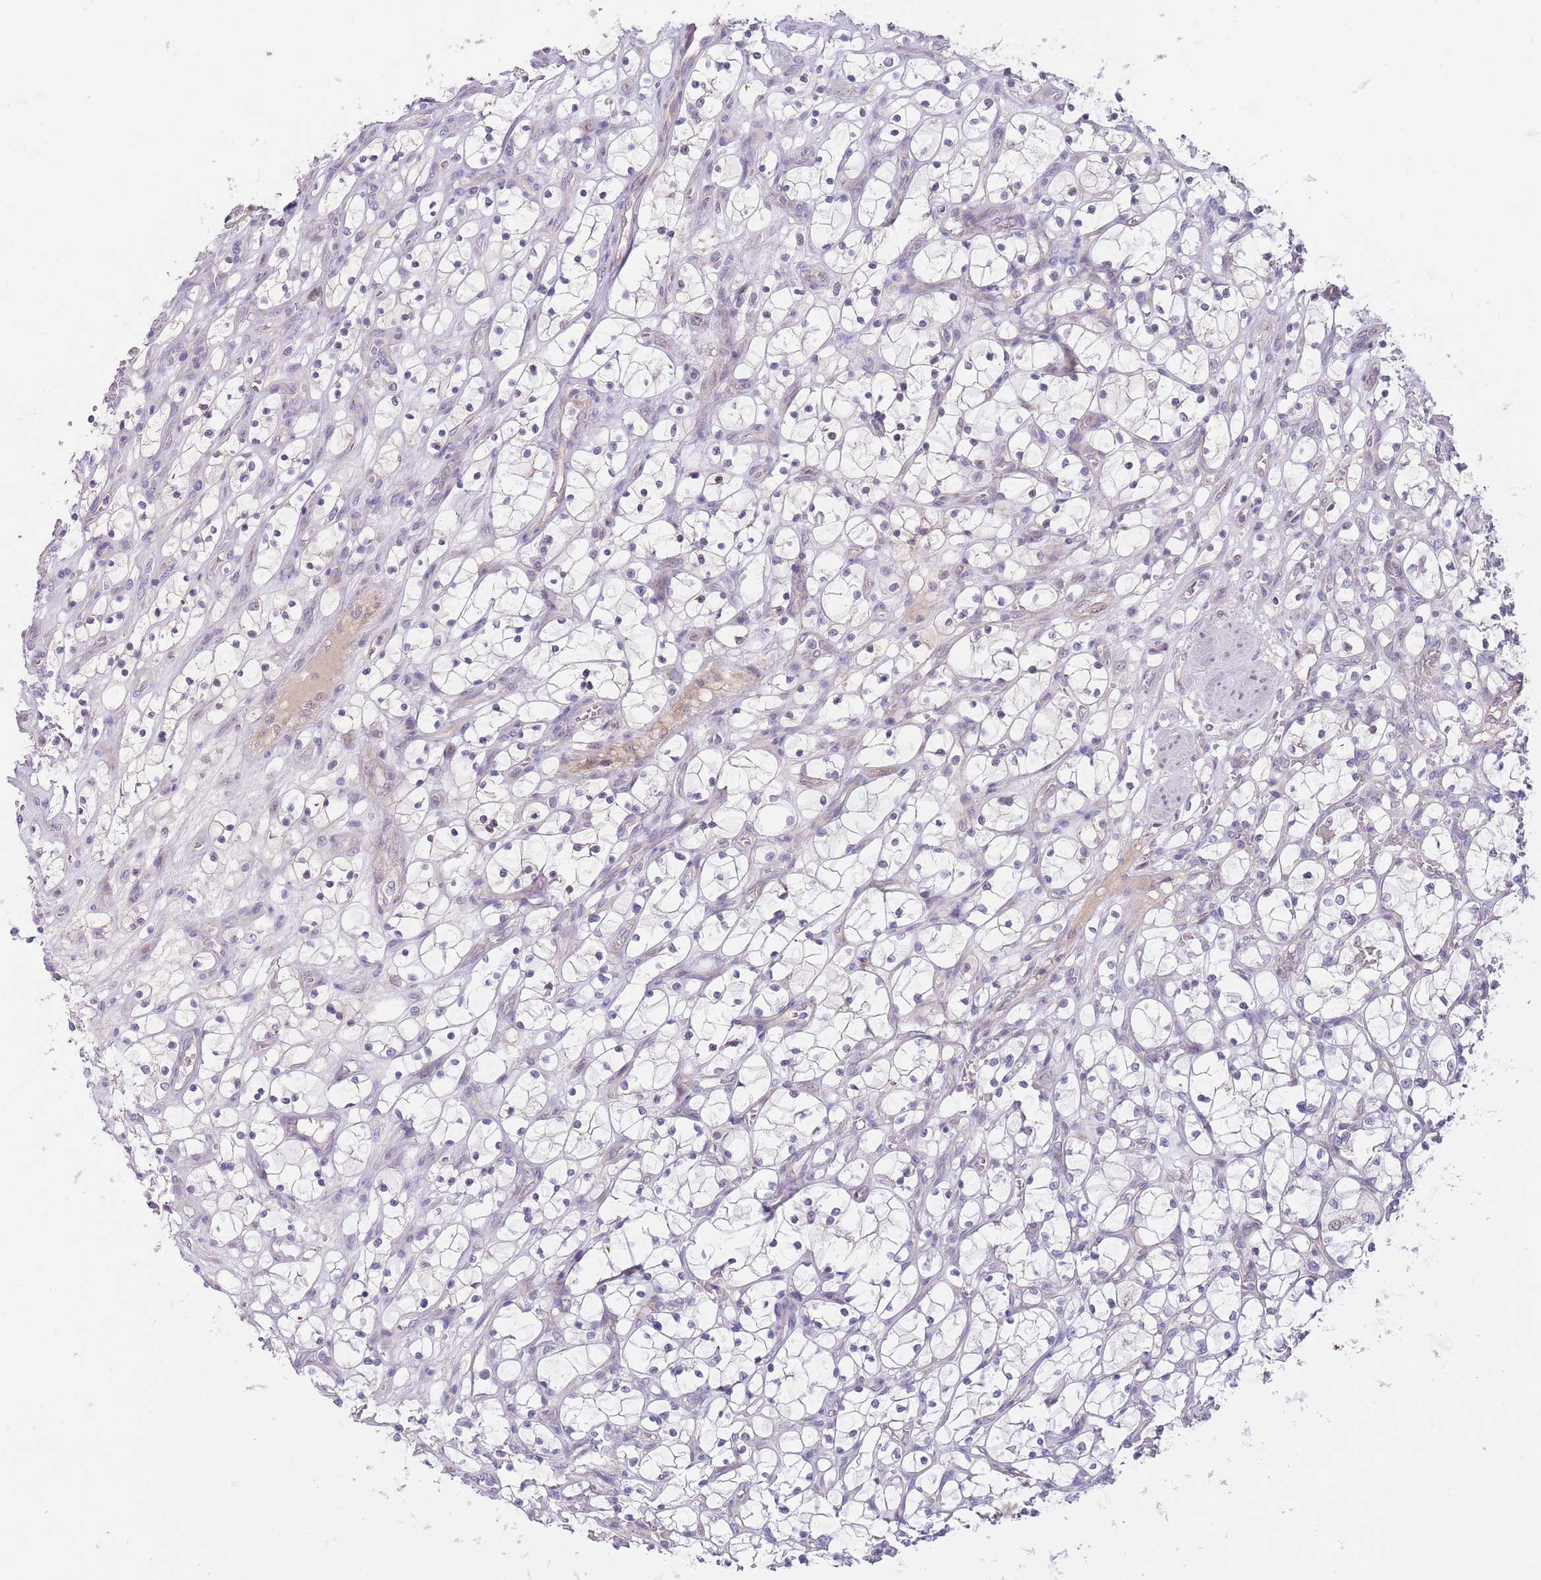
{"staining": {"intensity": "negative", "quantity": "none", "location": "none"}, "tissue": "renal cancer", "cell_type": "Tumor cells", "image_type": "cancer", "snomed": [{"axis": "morphology", "description": "Adenocarcinoma, NOS"}, {"axis": "topography", "description": "Kidney"}], "caption": "Renal adenocarcinoma stained for a protein using immunohistochemistry shows no staining tumor cells.", "gene": "AP1S2", "patient": {"sex": "female", "age": 69}}